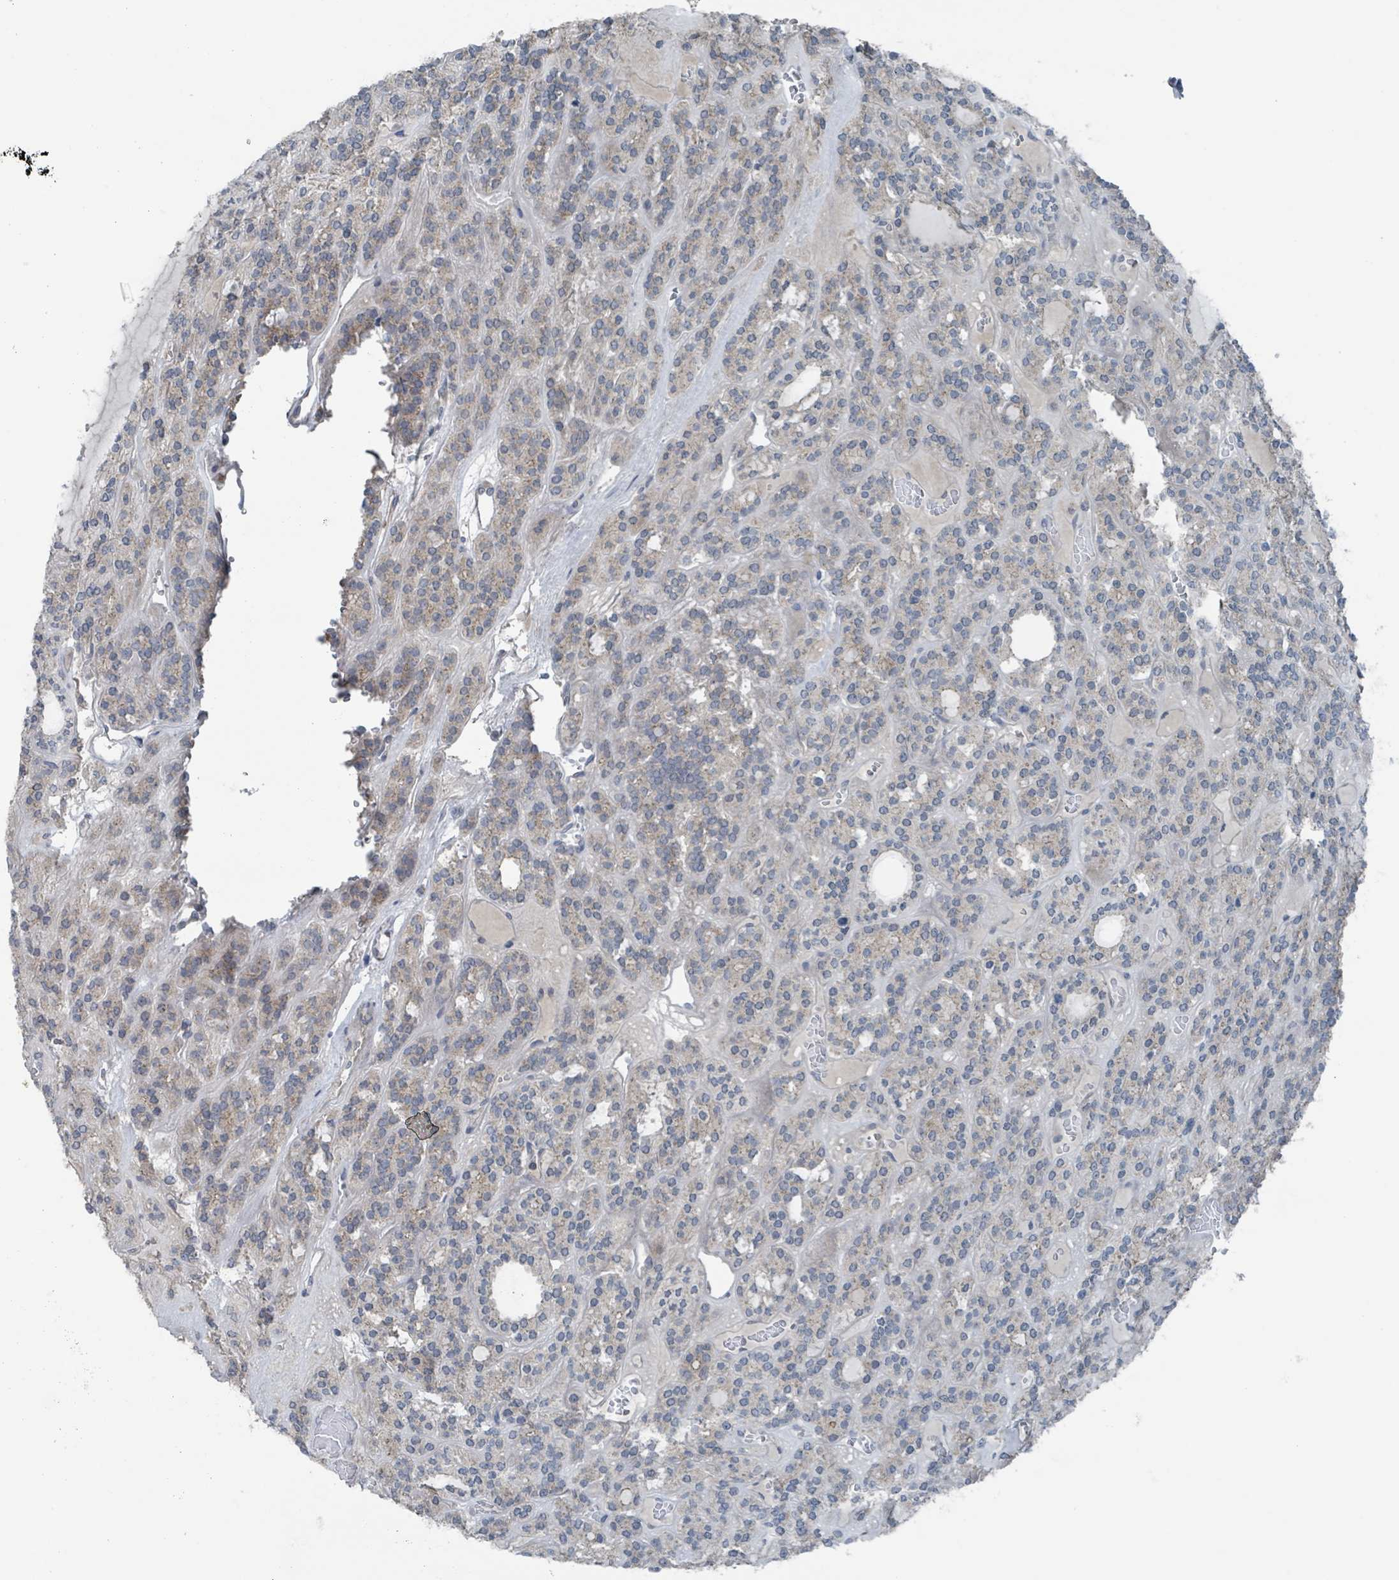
{"staining": {"intensity": "weak", "quantity": "<25%", "location": "cytoplasmic/membranous"}, "tissue": "thyroid cancer", "cell_type": "Tumor cells", "image_type": "cancer", "snomed": [{"axis": "morphology", "description": "Follicular adenoma carcinoma, NOS"}, {"axis": "topography", "description": "Thyroid gland"}], "caption": "Protein analysis of follicular adenoma carcinoma (thyroid) displays no significant expression in tumor cells.", "gene": "ACBD4", "patient": {"sex": "female", "age": 63}}